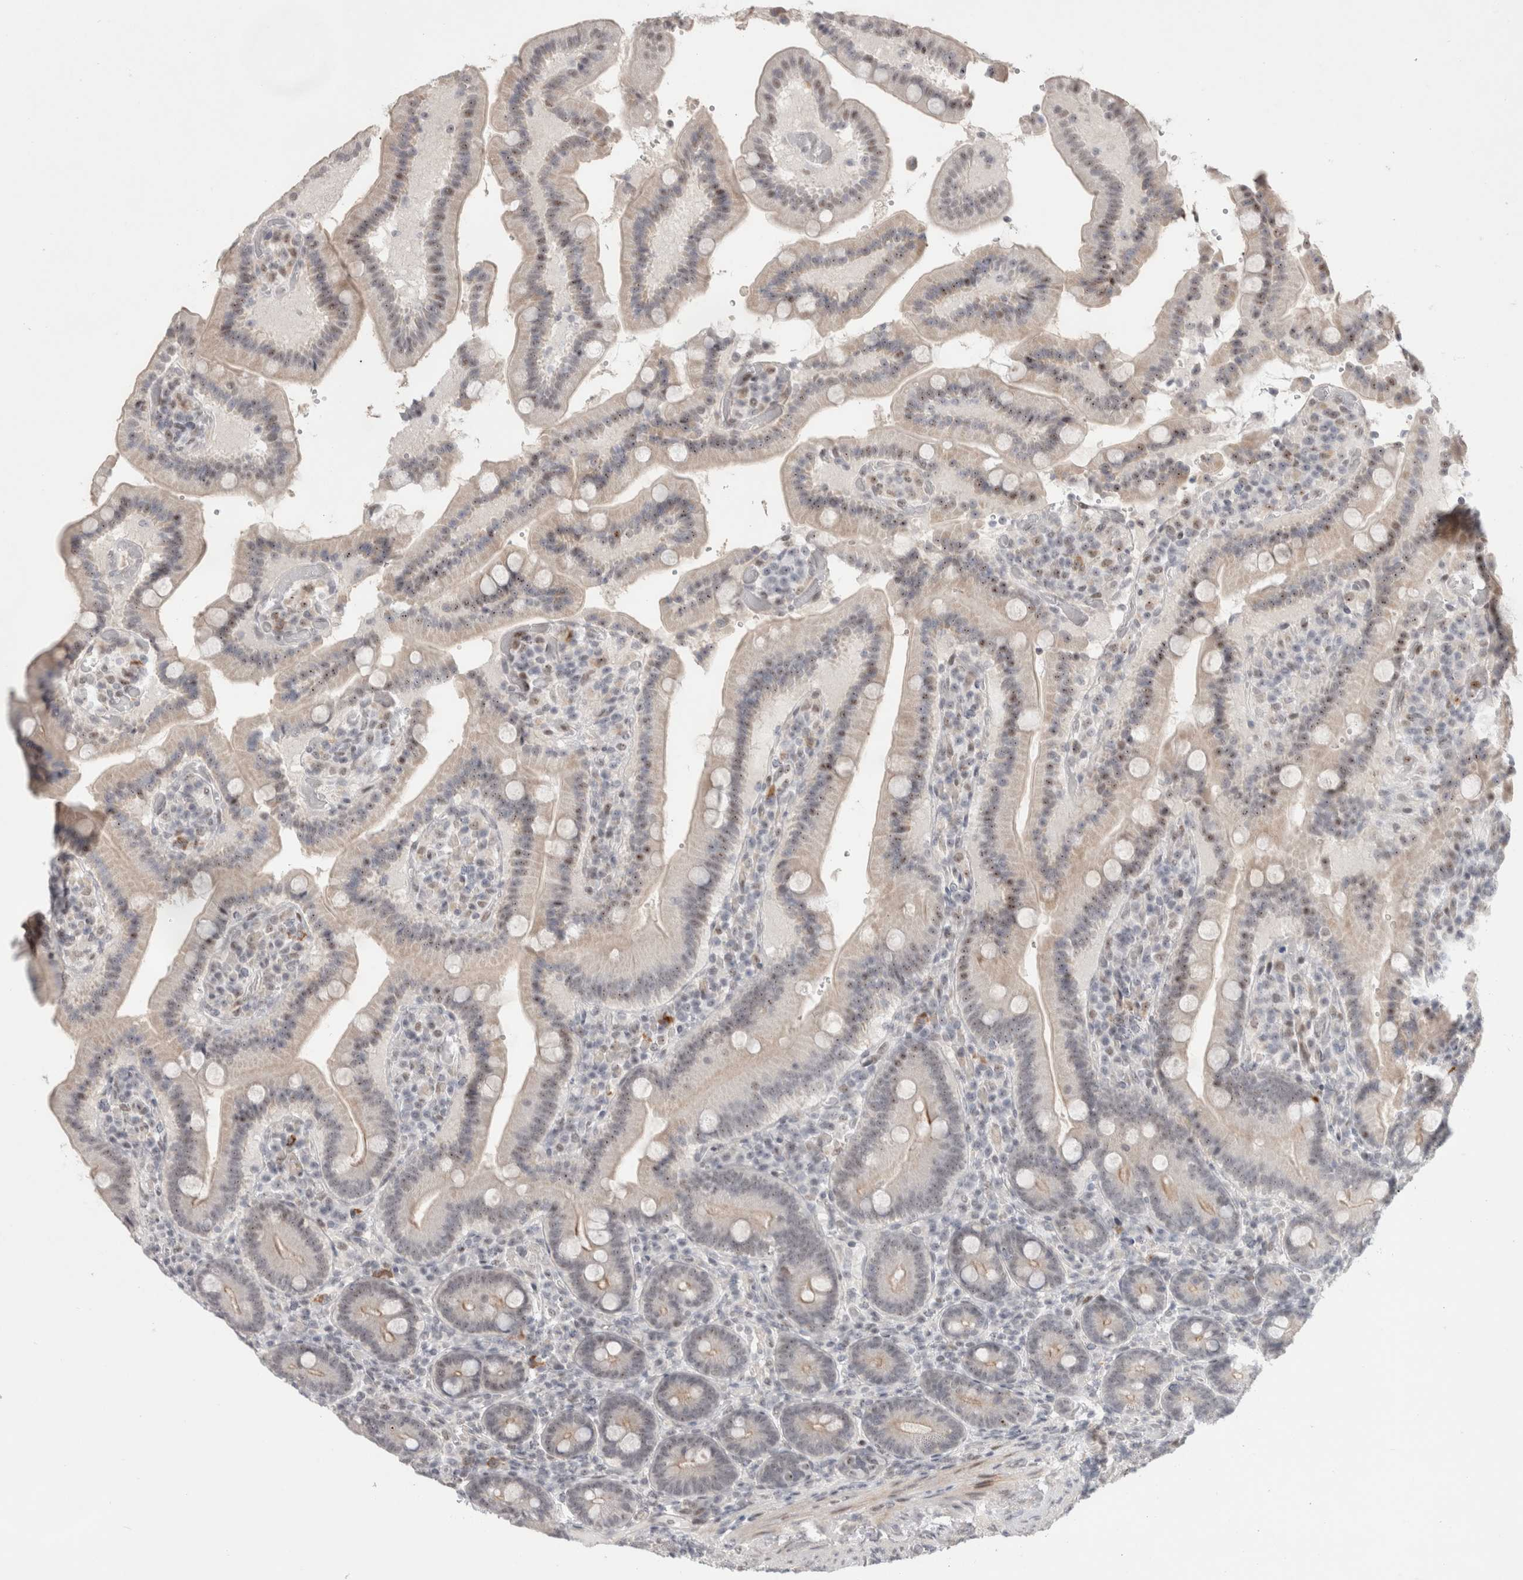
{"staining": {"intensity": "moderate", "quantity": "25%-75%", "location": "nuclear"}, "tissue": "duodenum", "cell_type": "Glandular cells", "image_type": "normal", "snomed": [{"axis": "morphology", "description": "Normal tissue, NOS"}, {"axis": "topography", "description": "Duodenum"}], "caption": "A photomicrograph of human duodenum stained for a protein reveals moderate nuclear brown staining in glandular cells. Using DAB (brown) and hematoxylin (blue) stains, captured at high magnification using brightfield microscopy.", "gene": "SENP6", "patient": {"sex": "female", "age": 62}}